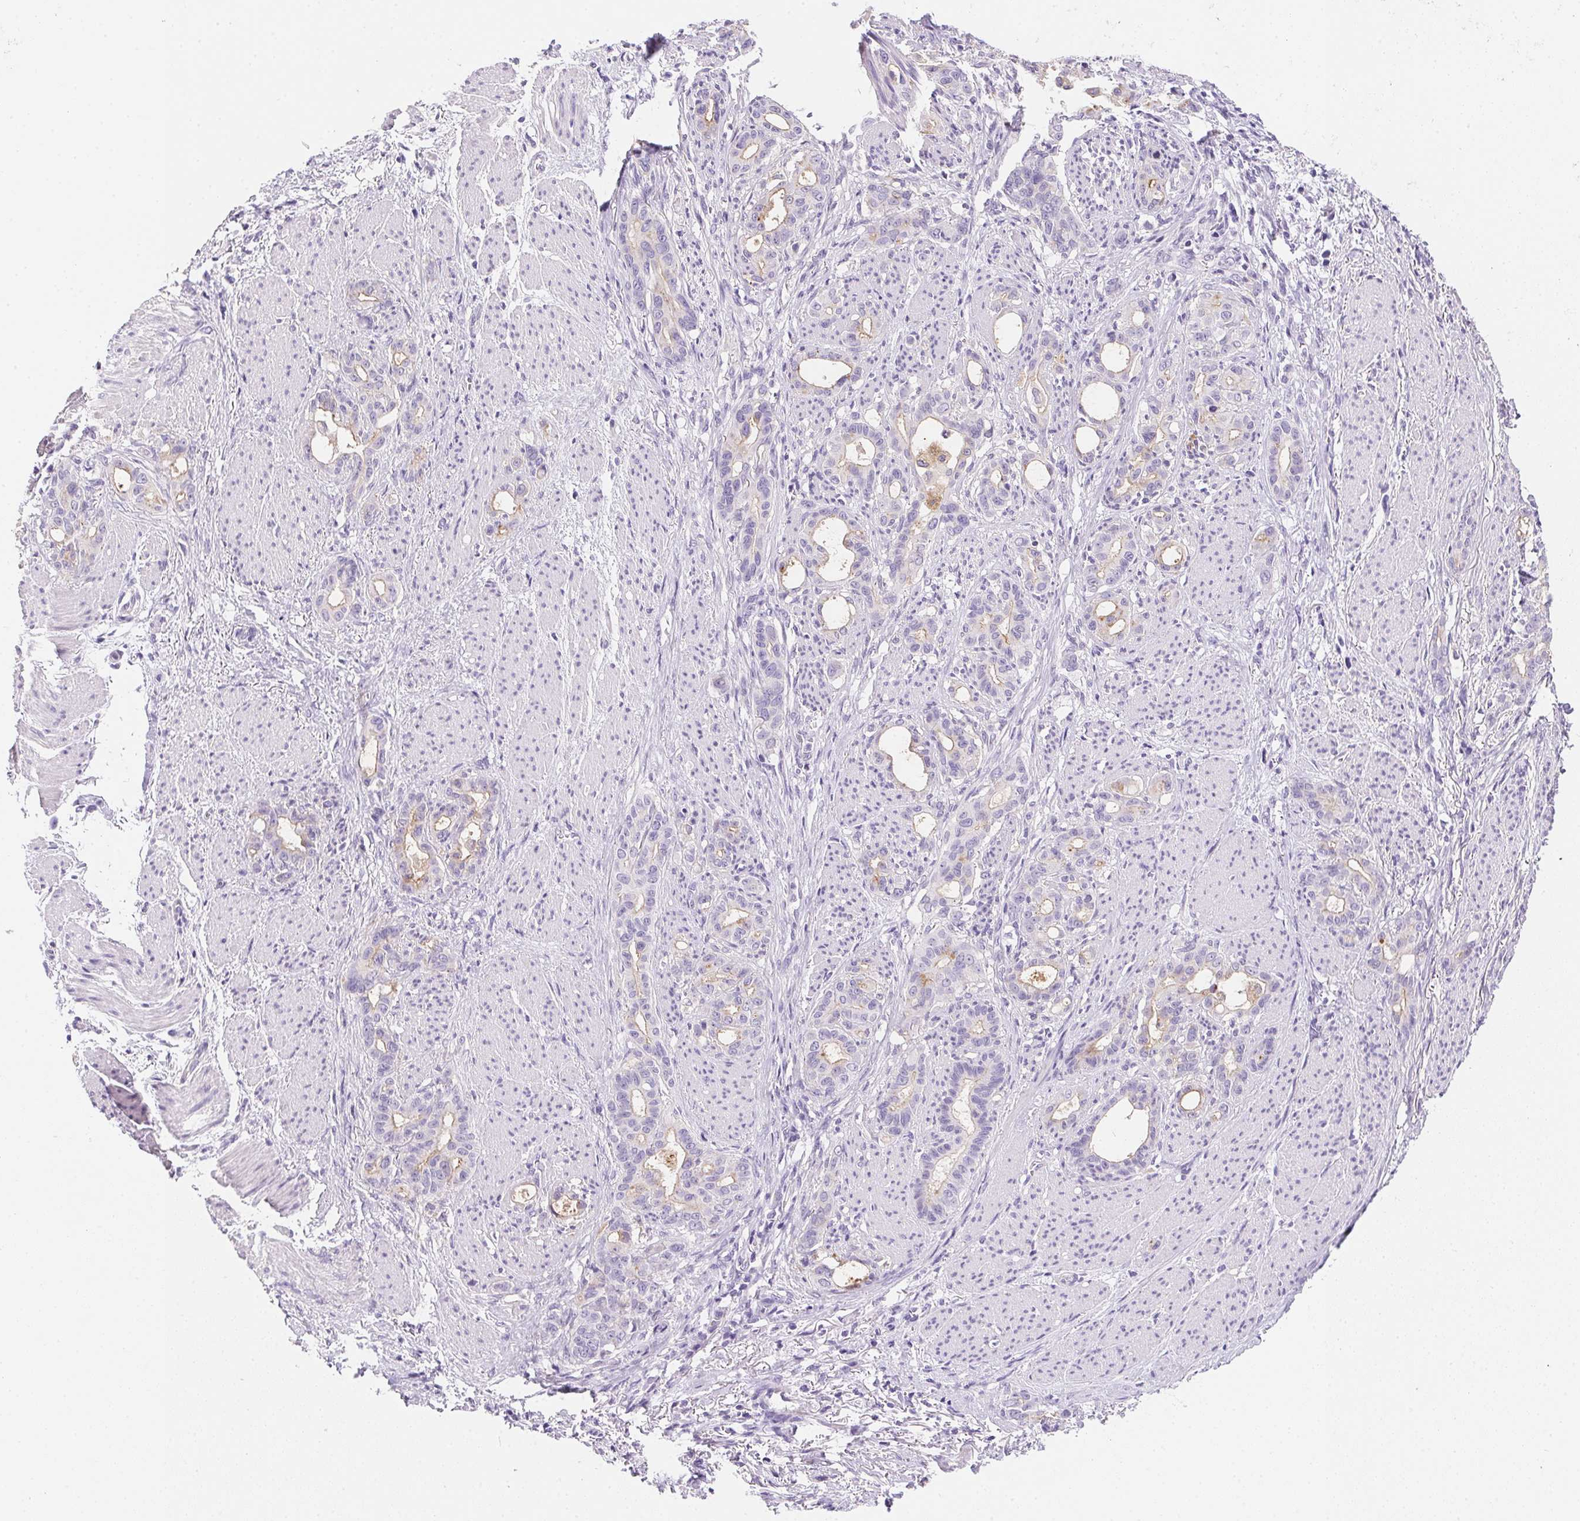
{"staining": {"intensity": "weak", "quantity": "<25%", "location": "cytoplasmic/membranous"}, "tissue": "stomach cancer", "cell_type": "Tumor cells", "image_type": "cancer", "snomed": [{"axis": "morphology", "description": "Normal tissue, NOS"}, {"axis": "morphology", "description": "Adenocarcinoma, NOS"}, {"axis": "topography", "description": "Esophagus"}, {"axis": "topography", "description": "Stomach, upper"}], "caption": "Immunohistochemistry micrograph of neoplastic tissue: adenocarcinoma (stomach) stained with DAB displays no significant protein positivity in tumor cells.", "gene": "AQP5", "patient": {"sex": "male", "age": 62}}